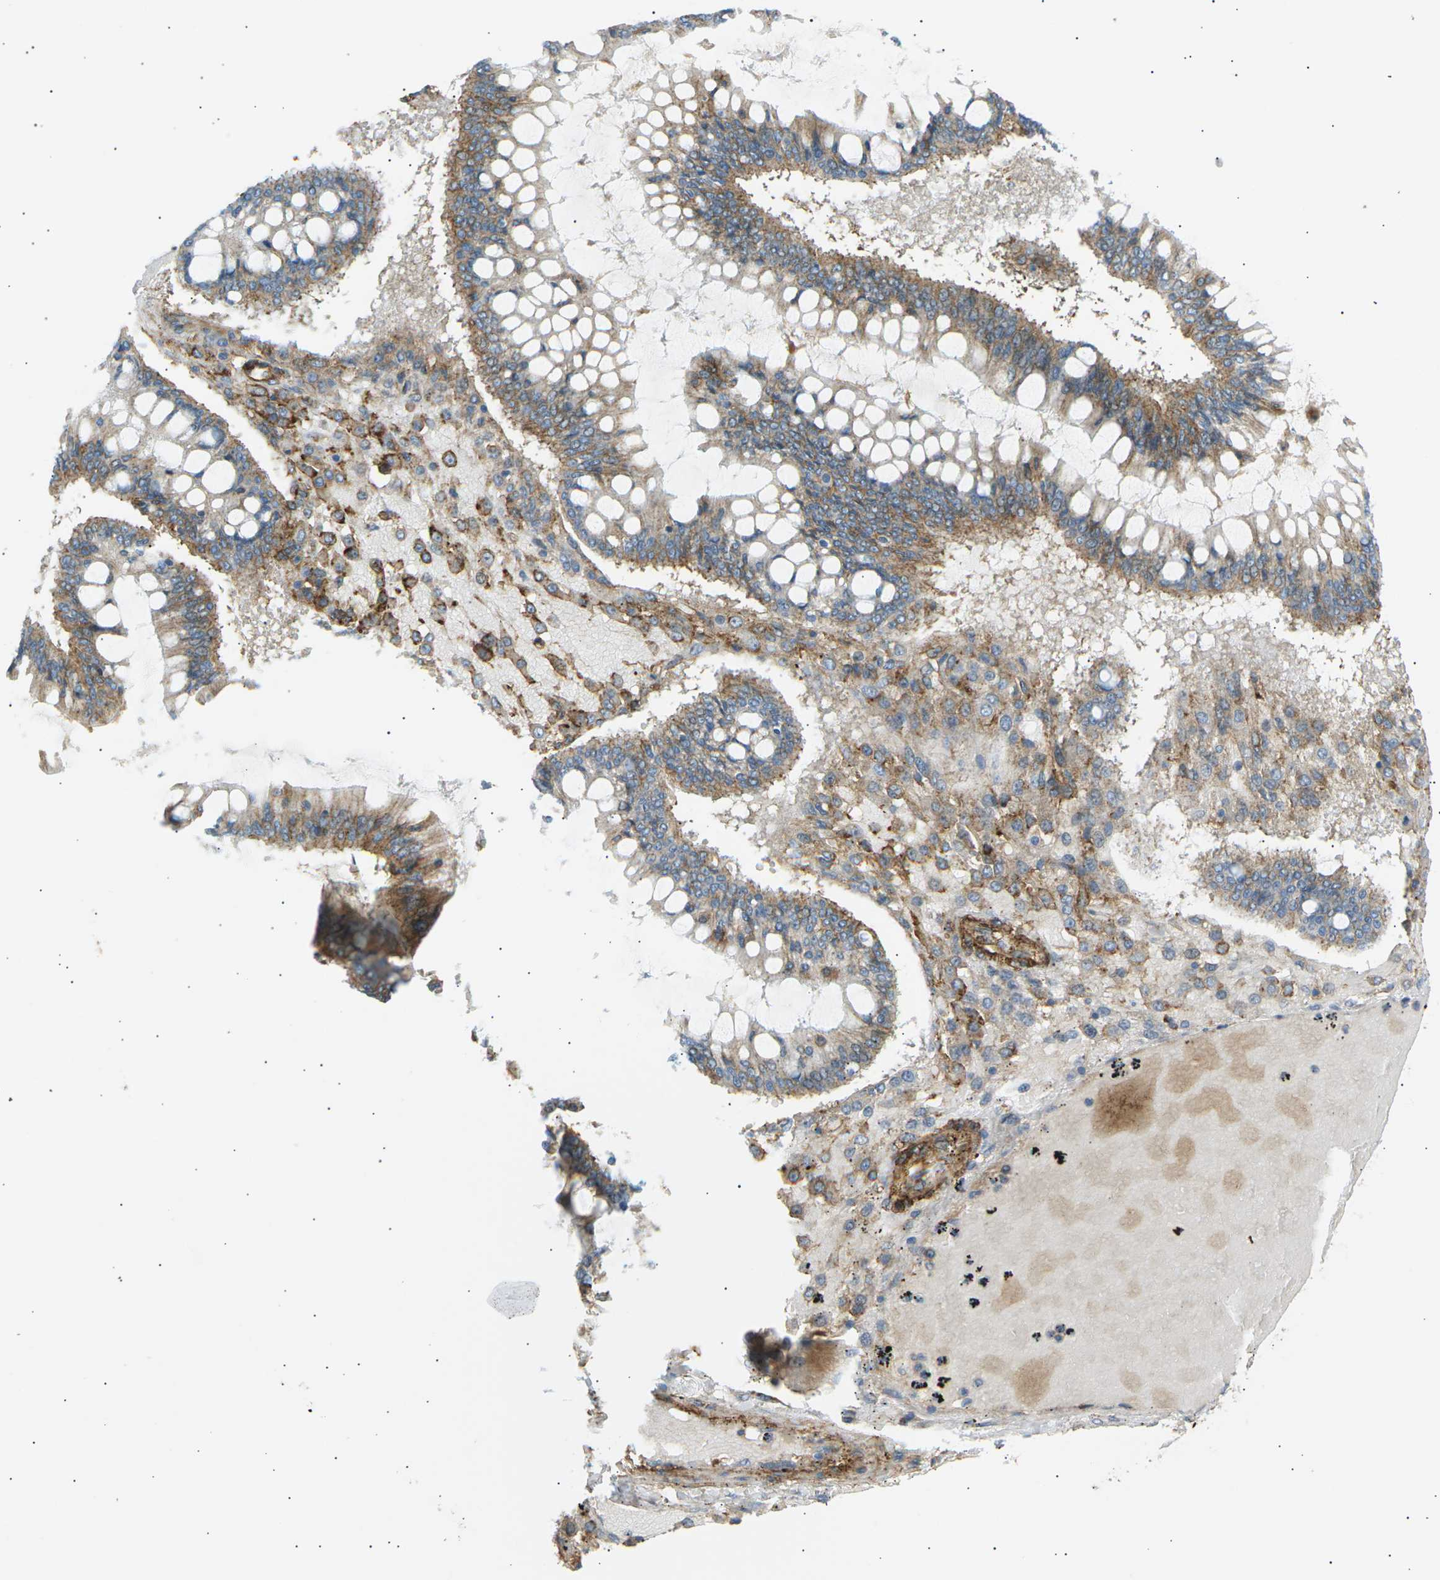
{"staining": {"intensity": "moderate", "quantity": ">75%", "location": "cytoplasmic/membranous"}, "tissue": "ovarian cancer", "cell_type": "Tumor cells", "image_type": "cancer", "snomed": [{"axis": "morphology", "description": "Cystadenocarcinoma, mucinous, NOS"}, {"axis": "topography", "description": "Ovary"}], "caption": "IHC histopathology image of neoplastic tissue: ovarian cancer stained using immunohistochemistry exhibits medium levels of moderate protein expression localized specifically in the cytoplasmic/membranous of tumor cells, appearing as a cytoplasmic/membranous brown color.", "gene": "ATP2B4", "patient": {"sex": "female", "age": 73}}